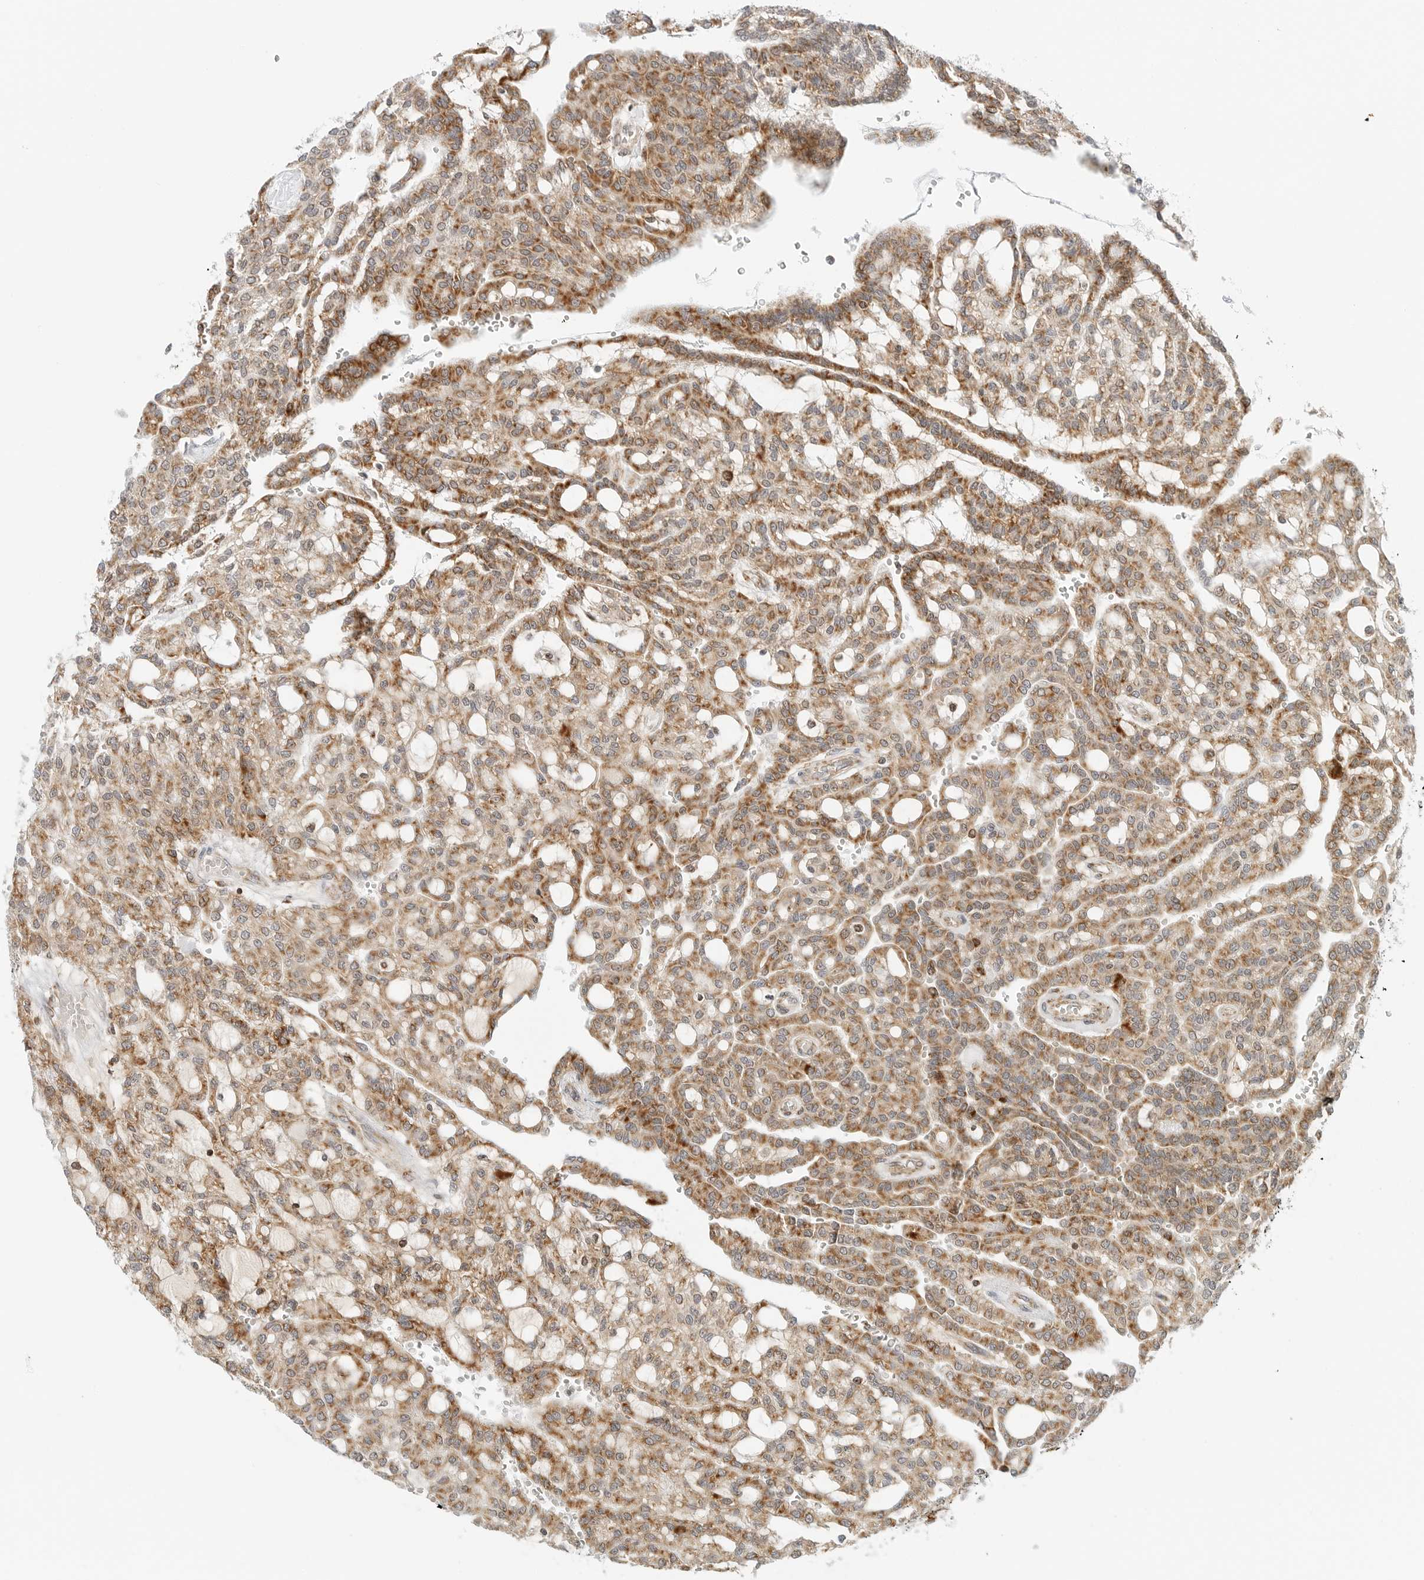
{"staining": {"intensity": "moderate", "quantity": ">75%", "location": "cytoplasmic/membranous"}, "tissue": "renal cancer", "cell_type": "Tumor cells", "image_type": "cancer", "snomed": [{"axis": "morphology", "description": "Adenocarcinoma, NOS"}, {"axis": "topography", "description": "Kidney"}], "caption": "A histopathology image of human renal adenocarcinoma stained for a protein shows moderate cytoplasmic/membranous brown staining in tumor cells. (brown staining indicates protein expression, while blue staining denotes nuclei).", "gene": "DYRK4", "patient": {"sex": "male", "age": 63}}